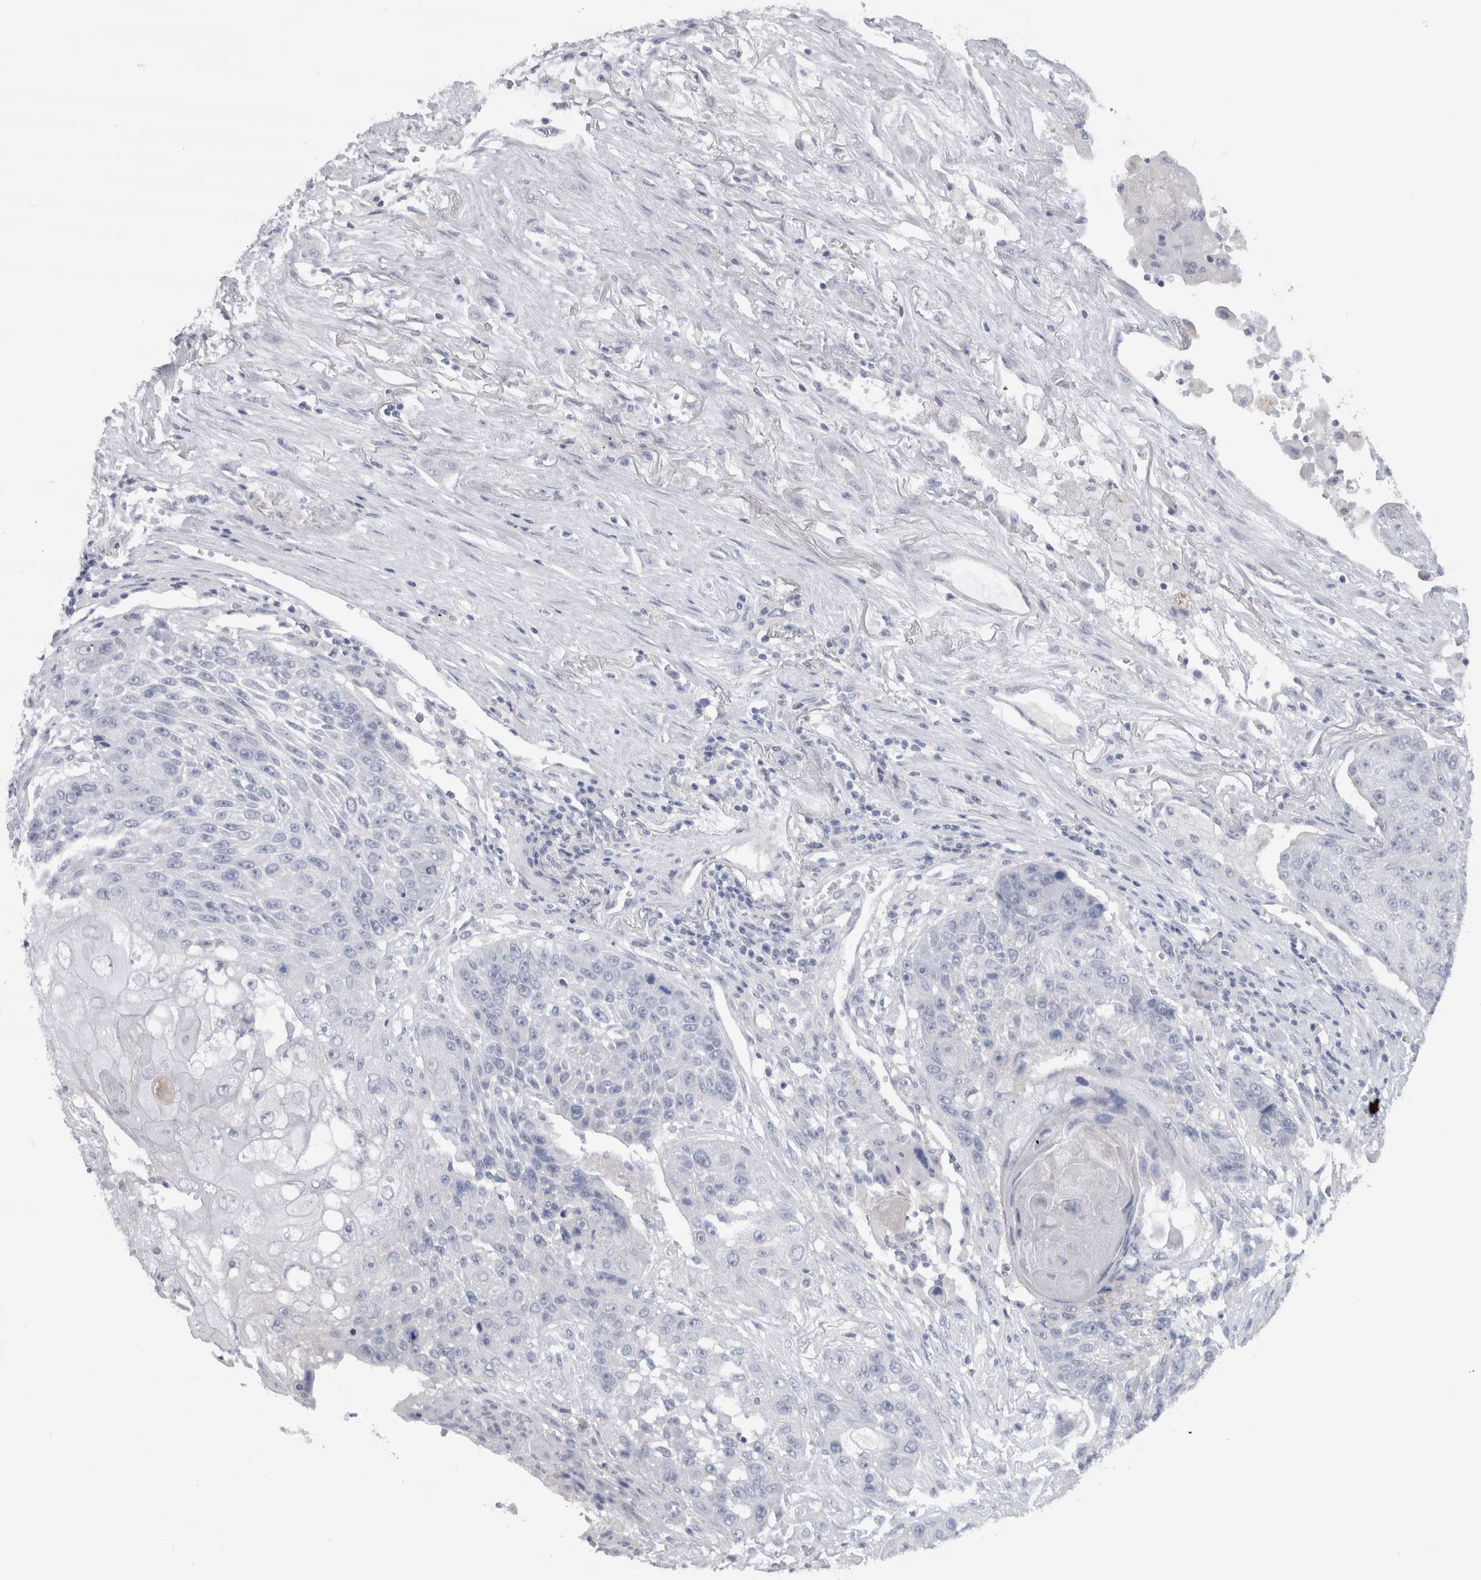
{"staining": {"intensity": "negative", "quantity": "none", "location": "none"}, "tissue": "lung cancer", "cell_type": "Tumor cells", "image_type": "cancer", "snomed": [{"axis": "morphology", "description": "Squamous cell carcinoma, NOS"}, {"axis": "topography", "description": "Lung"}], "caption": "Tumor cells are negative for protein expression in human lung cancer.", "gene": "CDH17", "patient": {"sex": "male", "age": 61}}